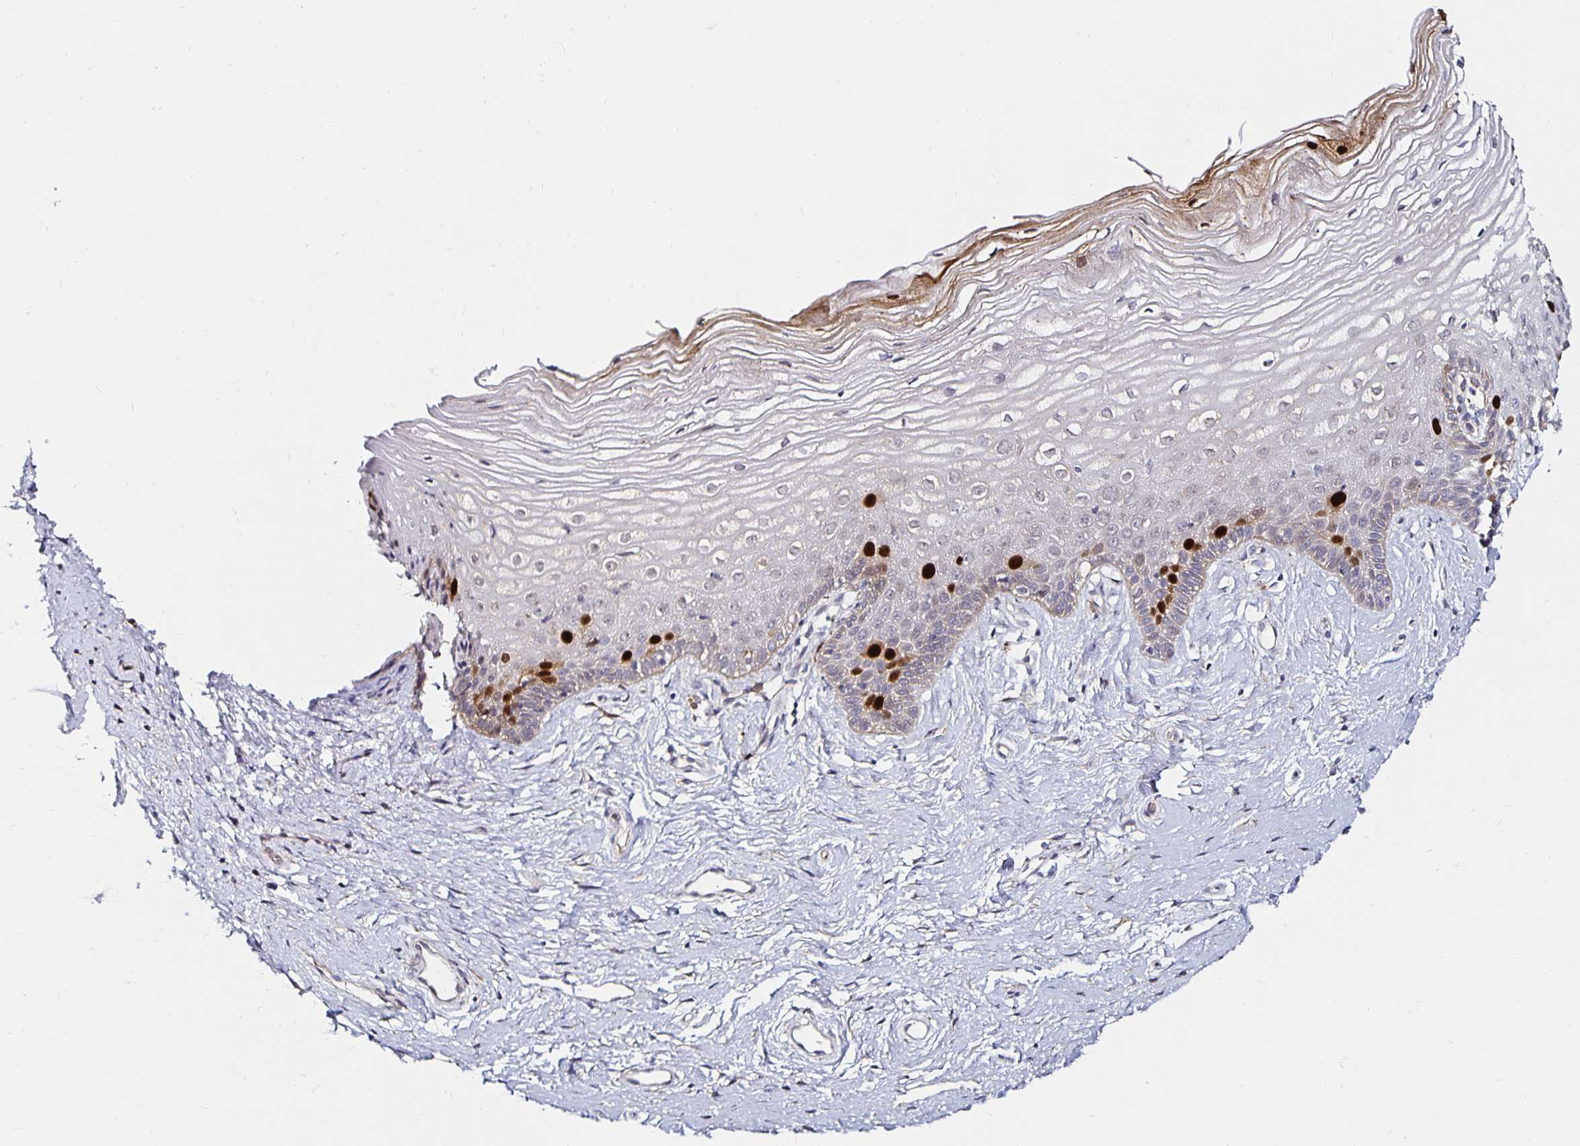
{"staining": {"intensity": "weak", "quantity": ">75%", "location": "cytoplasmic/membranous"}, "tissue": "cervix", "cell_type": "Glandular cells", "image_type": "normal", "snomed": [{"axis": "morphology", "description": "Normal tissue, NOS"}, {"axis": "topography", "description": "Cervix"}], "caption": "A high-resolution image shows immunohistochemistry staining of unremarkable cervix, which shows weak cytoplasmic/membranous staining in approximately >75% of glandular cells.", "gene": "ANLN", "patient": {"sex": "female", "age": 40}}